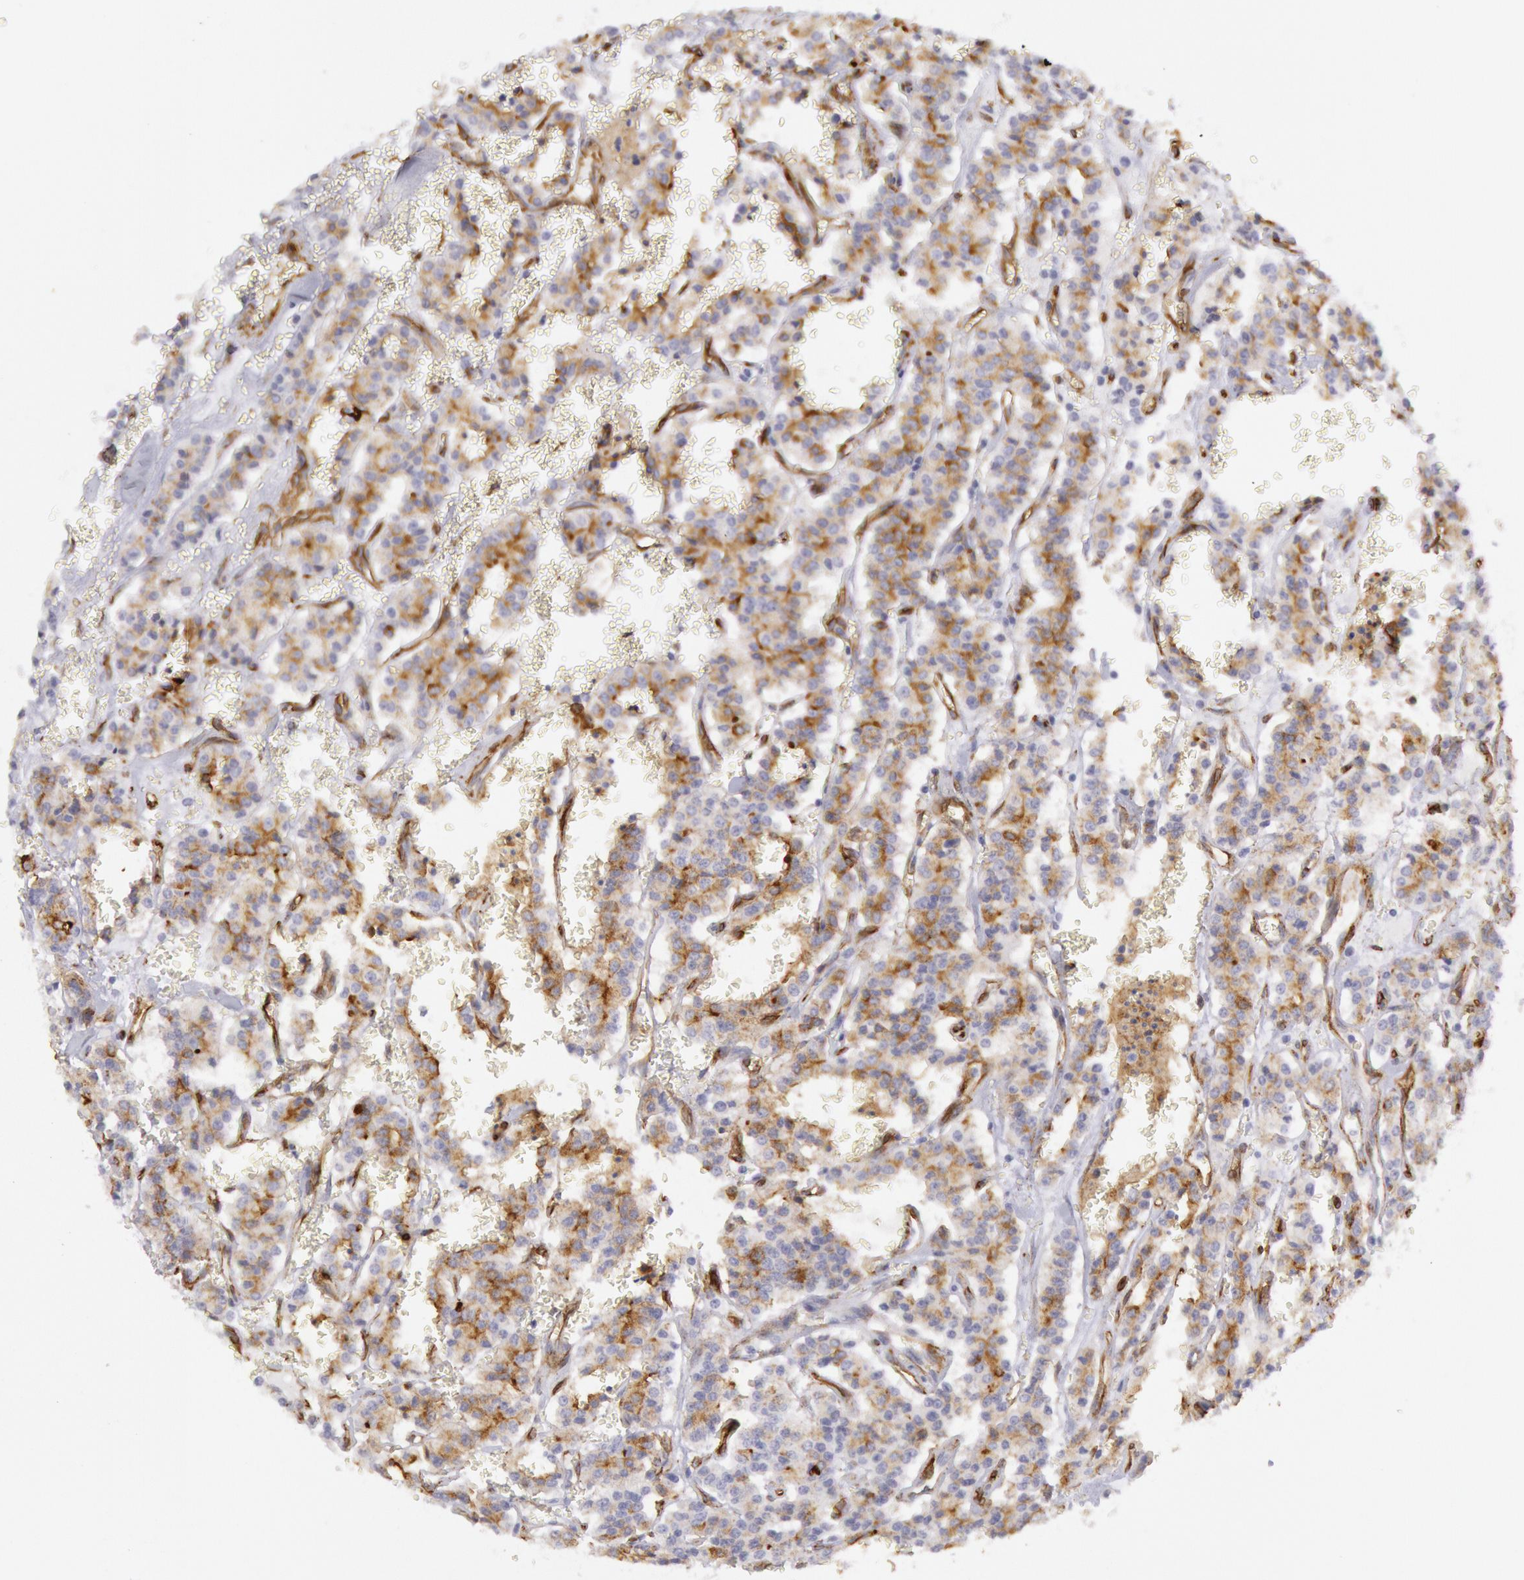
{"staining": {"intensity": "moderate", "quantity": ">75%", "location": "cytoplasmic/membranous"}, "tissue": "carcinoid", "cell_type": "Tumor cells", "image_type": "cancer", "snomed": [{"axis": "morphology", "description": "Carcinoid, malignant, NOS"}, {"axis": "topography", "description": "Bronchus"}], "caption": "Carcinoid stained with DAB IHC shows medium levels of moderate cytoplasmic/membranous expression in approximately >75% of tumor cells.", "gene": "CDH13", "patient": {"sex": "male", "age": 55}}